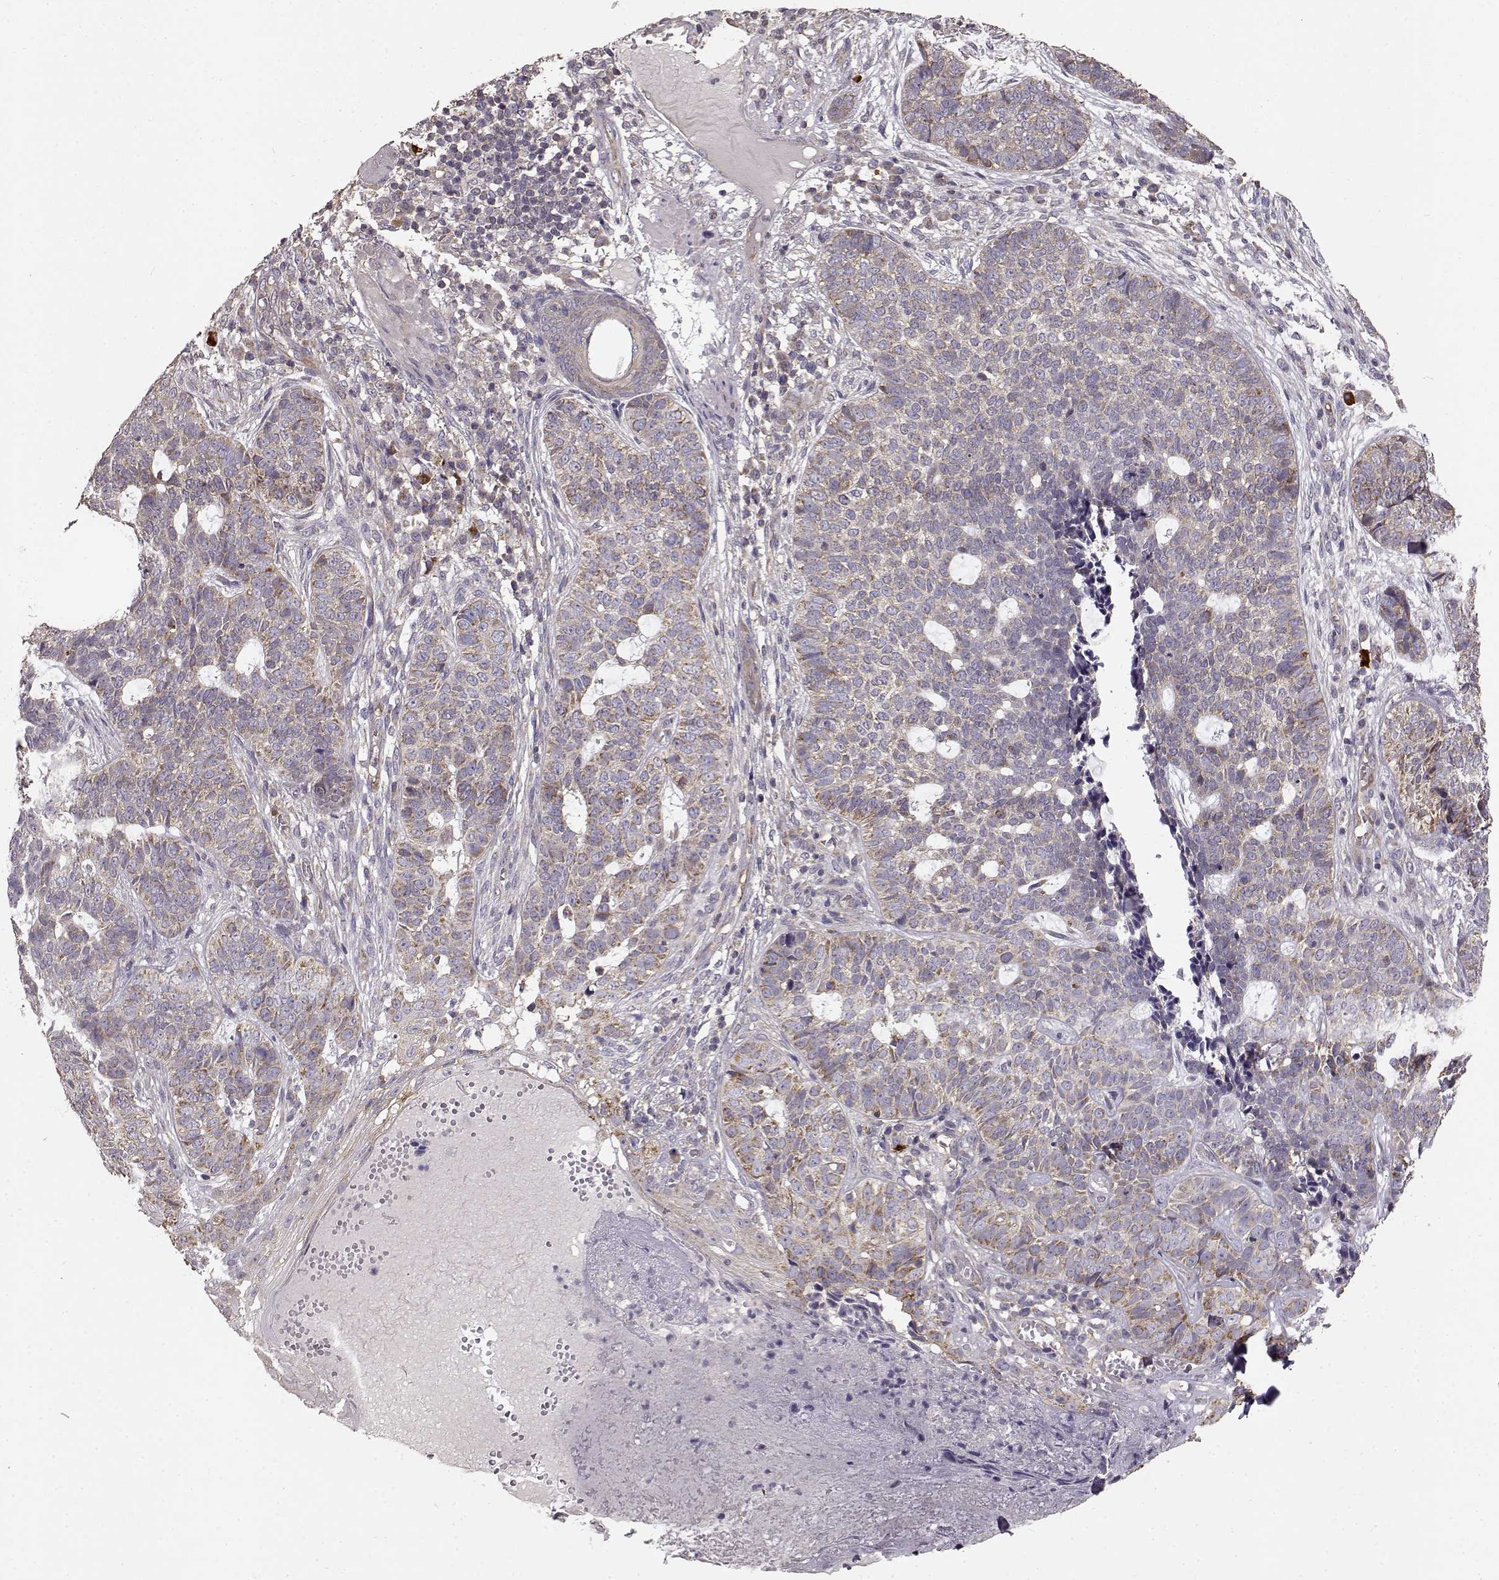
{"staining": {"intensity": "weak", "quantity": ">75%", "location": "cytoplasmic/membranous"}, "tissue": "skin cancer", "cell_type": "Tumor cells", "image_type": "cancer", "snomed": [{"axis": "morphology", "description": "Basal cell carcinoma"}, {"axis": "topography", "description": "Skin"}], "caption": "This photomicrograph demonstrates skin basal cell carcinoma stained with IHC to label a protein in brown. The cytoplasmic/membranous of tumor cells show weak positivity for the protein. Nuclei are counter-stained blue.", "gene": "ERBB3", "patient": {"sex": "female", "age": 69}}